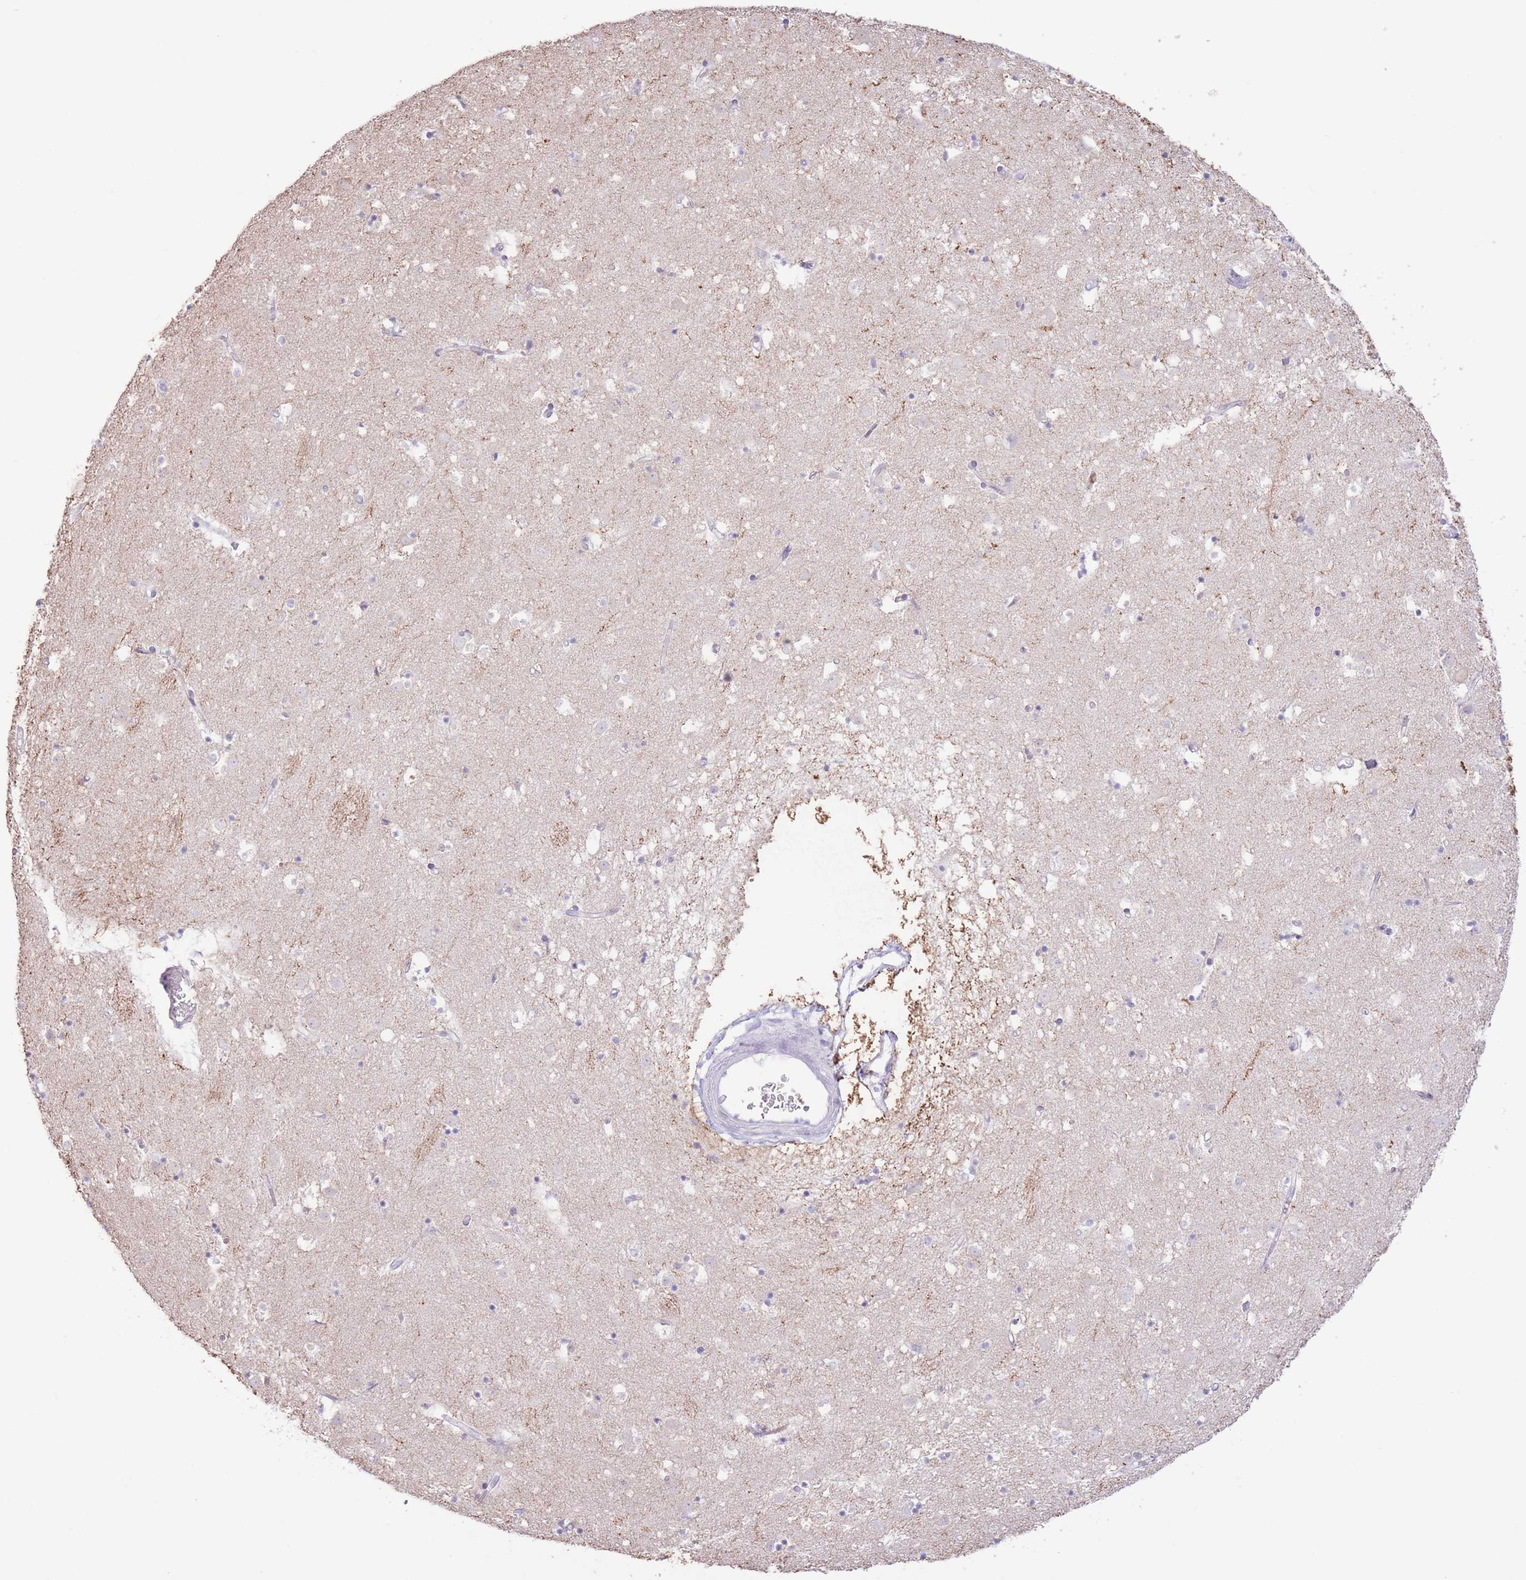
{"staining": {"intensity": "negative", "quantity": "none", "location": "none"}, "tissue": "caudate", "cell_type": "Glial cells", "image_type": "normal", "snomed": [{"axis": "morphology", "description": "Normal tissue, NOS"}, {"axis": "topography", "description": "Lateral ventricle wall"}], "caption": "This is a histopathology image of IHC staining of unremarkable caudate, which shows no expression in glial cells. (DAB (3,3'-diaminobenzidine) IHC visualized using brightfield microscopy, high magnification).", "gene": "LCLAT1", "patient": {"sex": "male", "age": 58}}